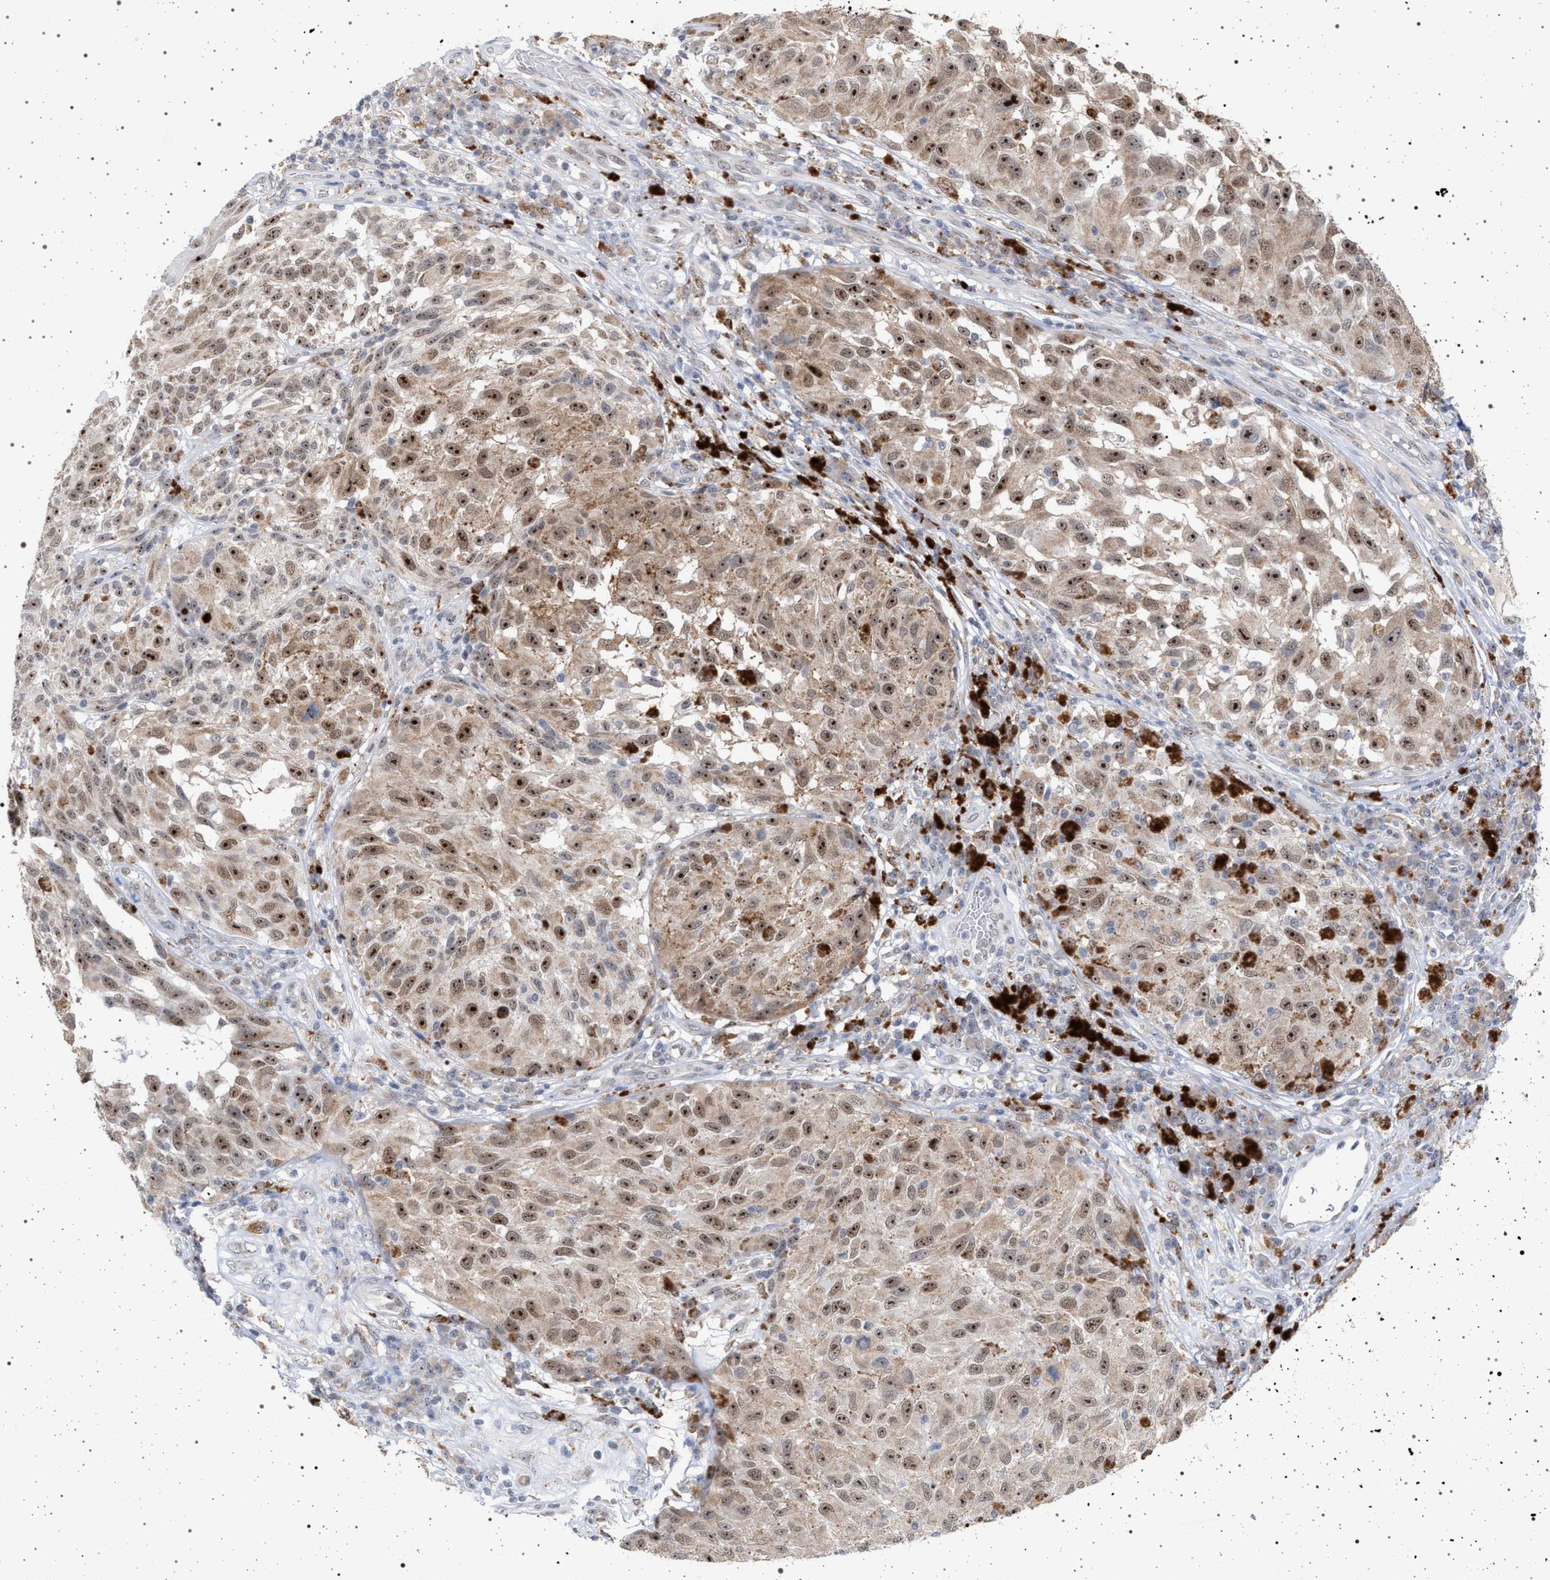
{"staining": {"intensity": "moderate", "quantity": ">75%", "location": "nuclear"}, "tissue": "melanoma", "cell_type": "Tumor cells", "image_type": "cancer", "snomed": [{"axis": "morphology", "description": "Malignant melanoma, NOS"}, {"axis": "topography", "description": "Skin"}], "caption": "This is a micrograph of immunohistochemistry (IHC) staining of melanoma, which shows moderate expression in the nuclear of tumor cells.", "gene": "ELAC2", "patient": {"sex": "female", "age": 73}}